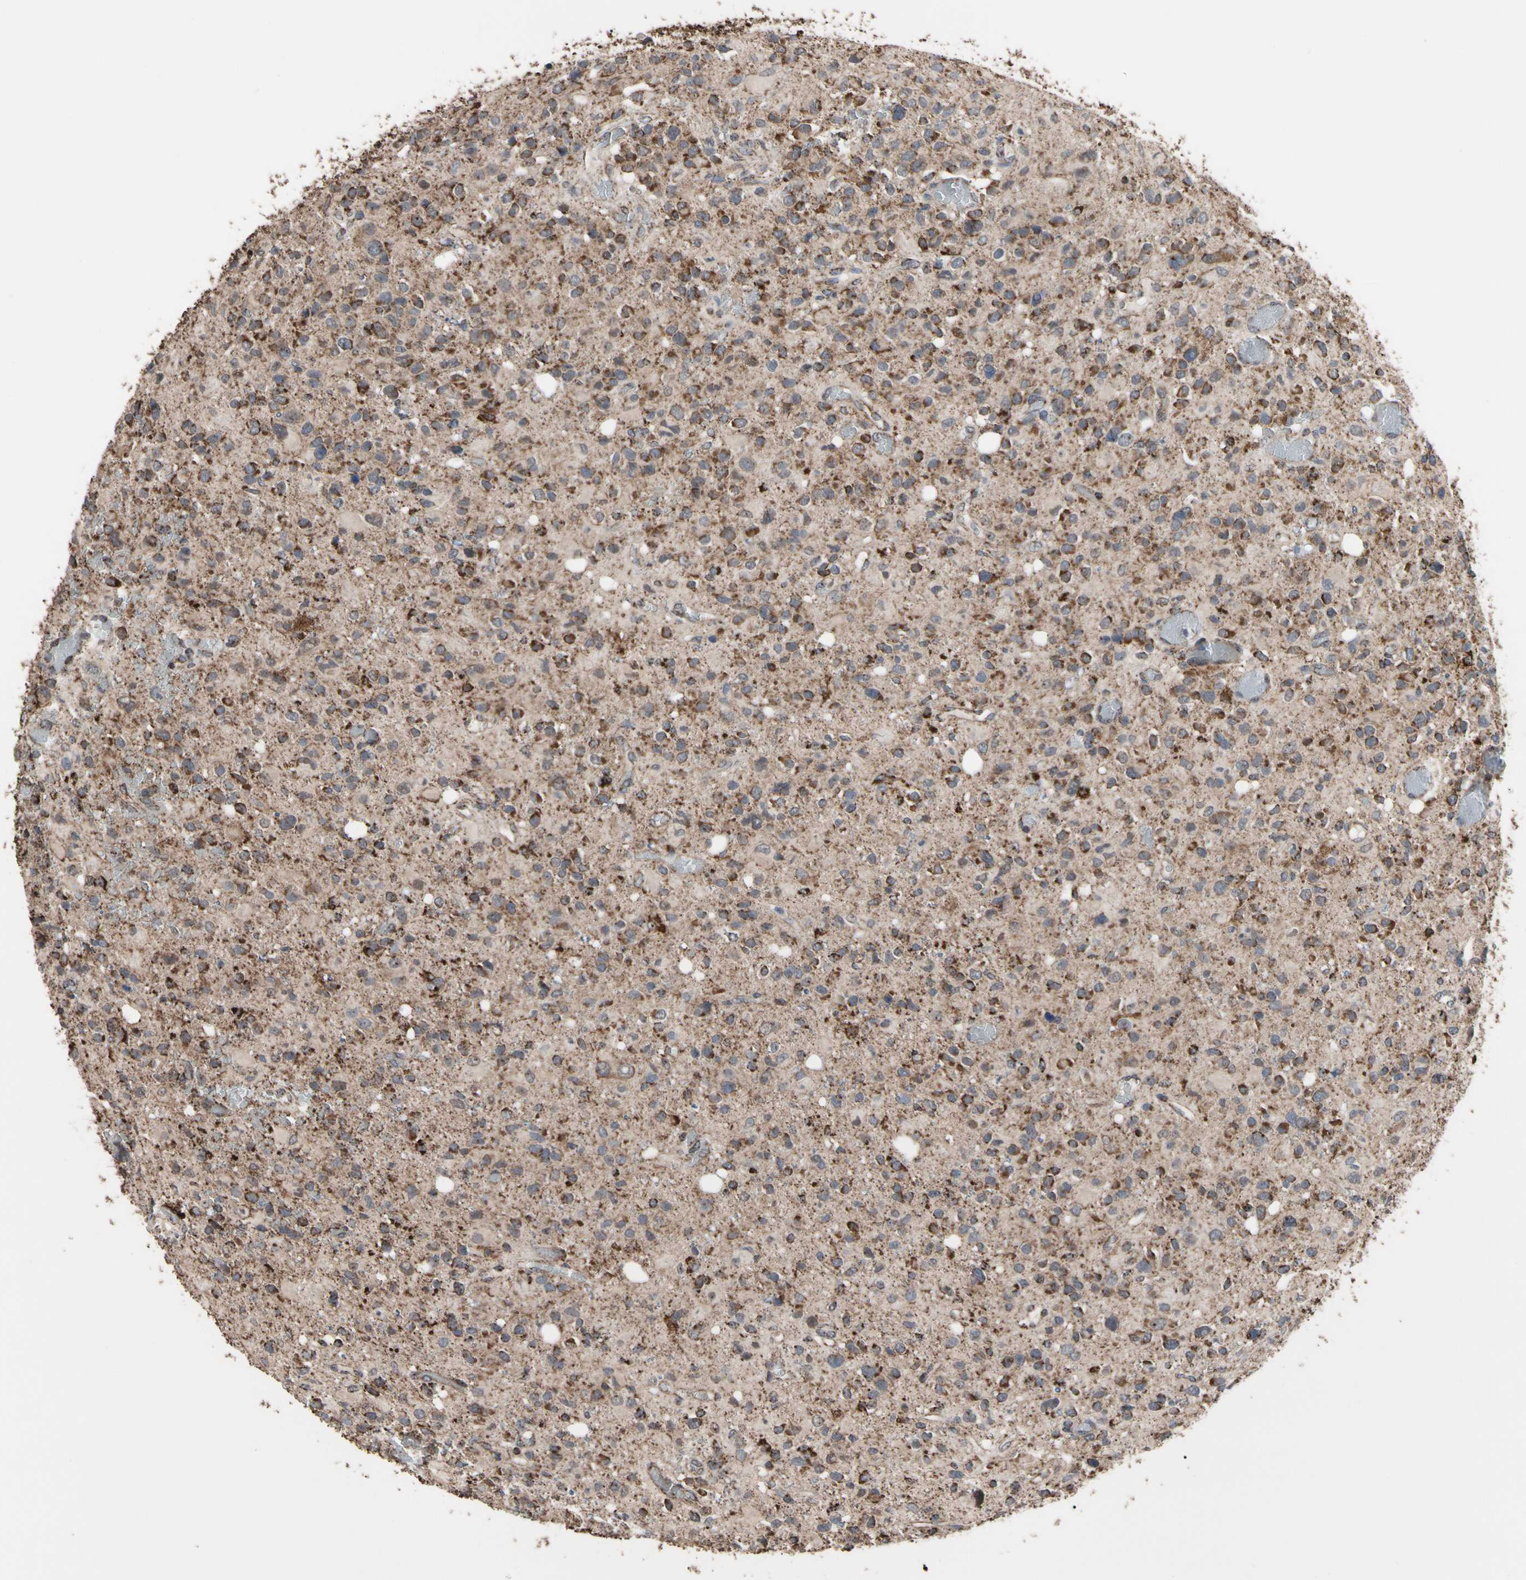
{"staining": {"intensity": "moderate", "quantity": ">75%", "location": "cytoplasmic/membranous"}, "tissue": "glioma", "cell_type": "Tumor cells", "image_type": "cancer", "snomed": [{"axis": "morphology", "description": "Glioma, malignant, High grade"}, {"axis": "topography", "description": "Brain"}], "caption": "Glioma stained for a protein (brown) reveals moderate cytoplasmic/membranous positive positivity in approximately >75% of tumor cells.", "gene": "FAM110B", "patient": {"sex": "male", "age": 48}}